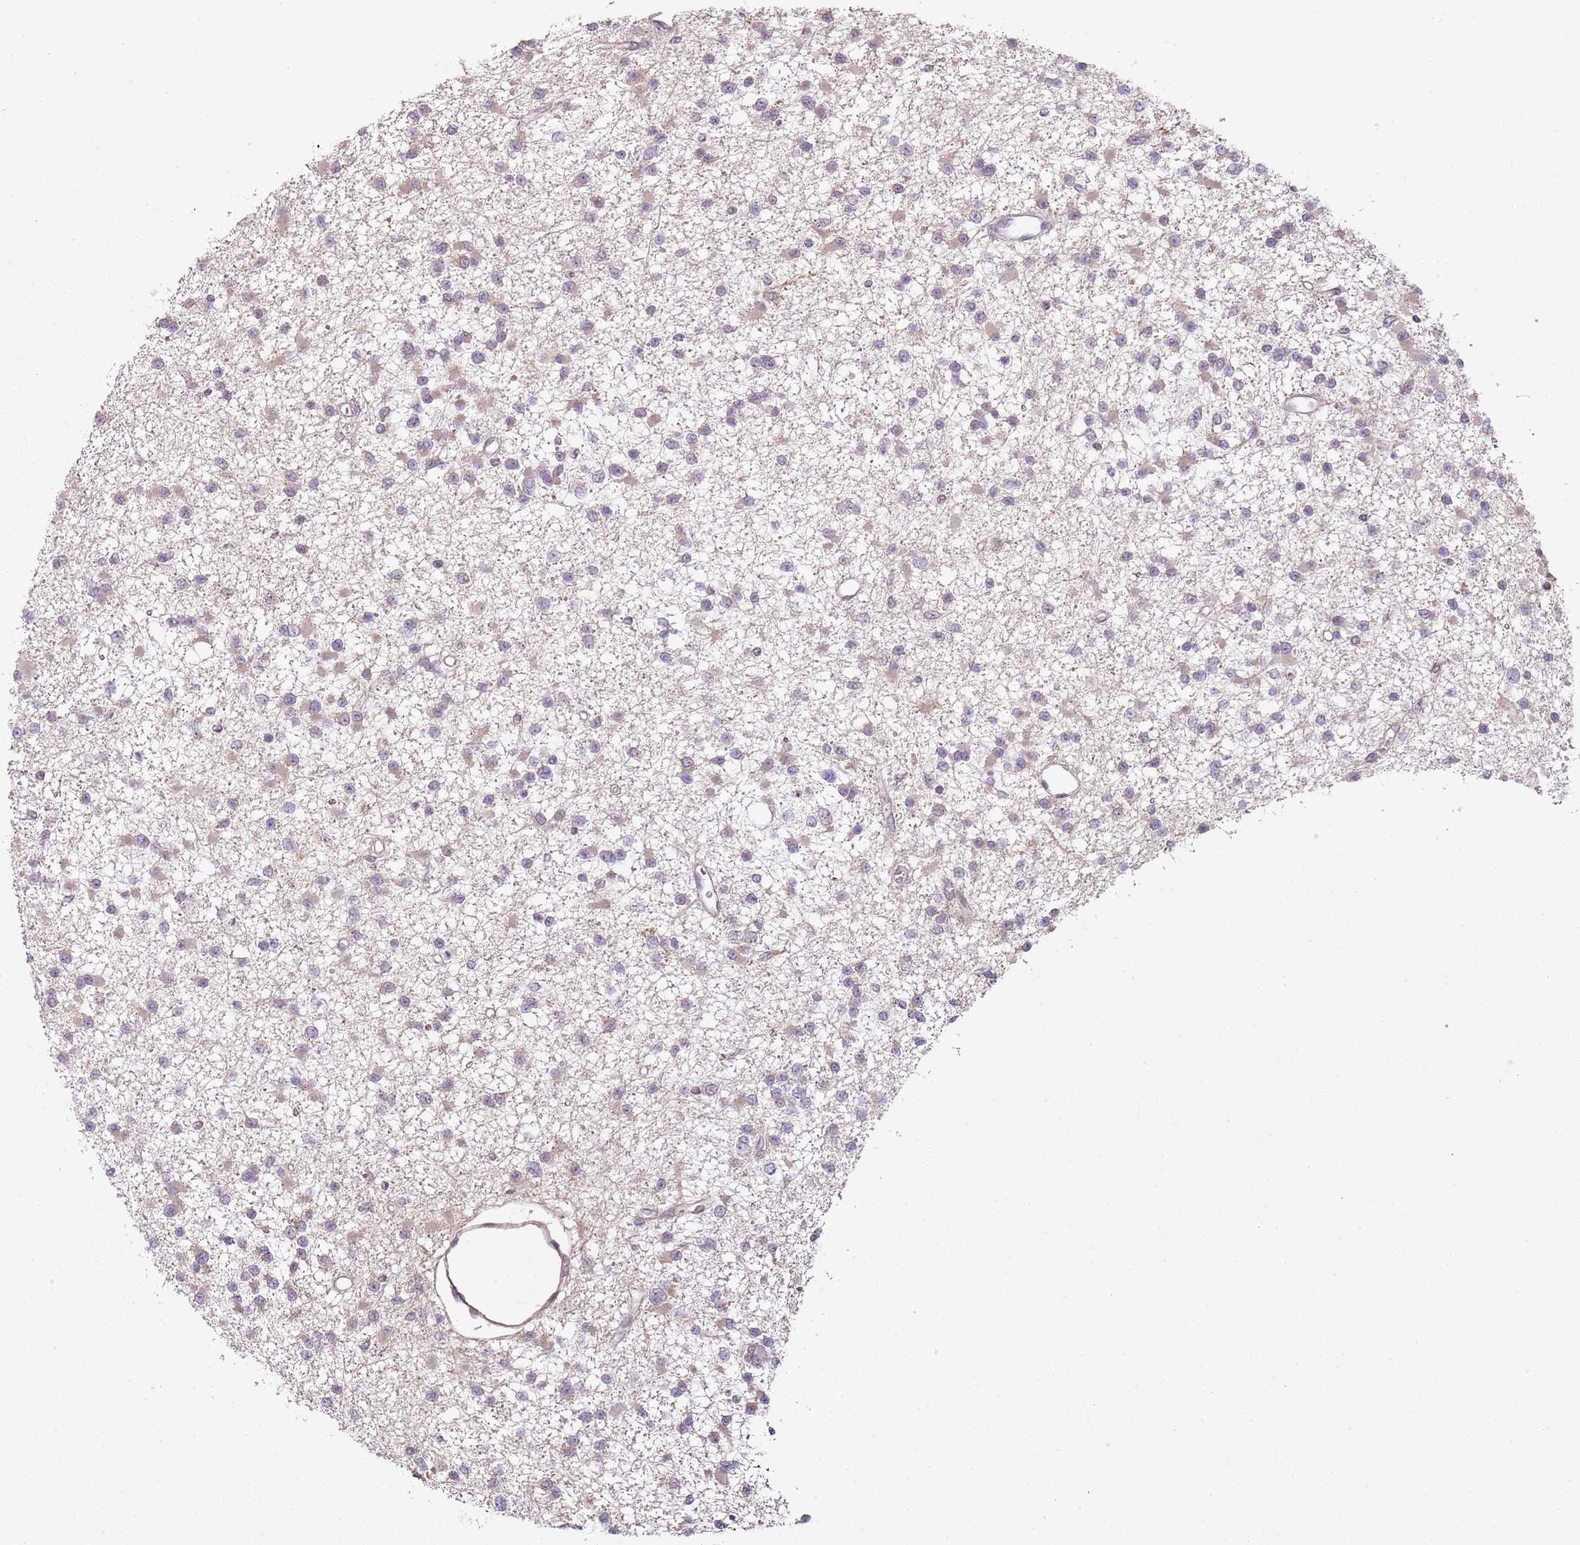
{"staining": {"intensity": "negative", "quantity": "none", "location": "none"}, "tissue": "glioma", "cell_type": "Tumor cells", "image_type": "cancer", "snomed": [{"axis": "morphology", "description": "Glioma, malignant, Low grade"}, {"axis": "topography", "description": "Brain"}], "caption": "A high-resolution histopathology image shows immunohistochemistry (IHC) staining of glioma, which reveals no significant staining in tumor cells. The staining is performed using DAB (3,3'-diaminobenzidine) brown chromogen with nuclei counter-stained in using hematoxylin.", "gene": "SMARCAL1", "patient": {"sex": "female", "age": 22}}